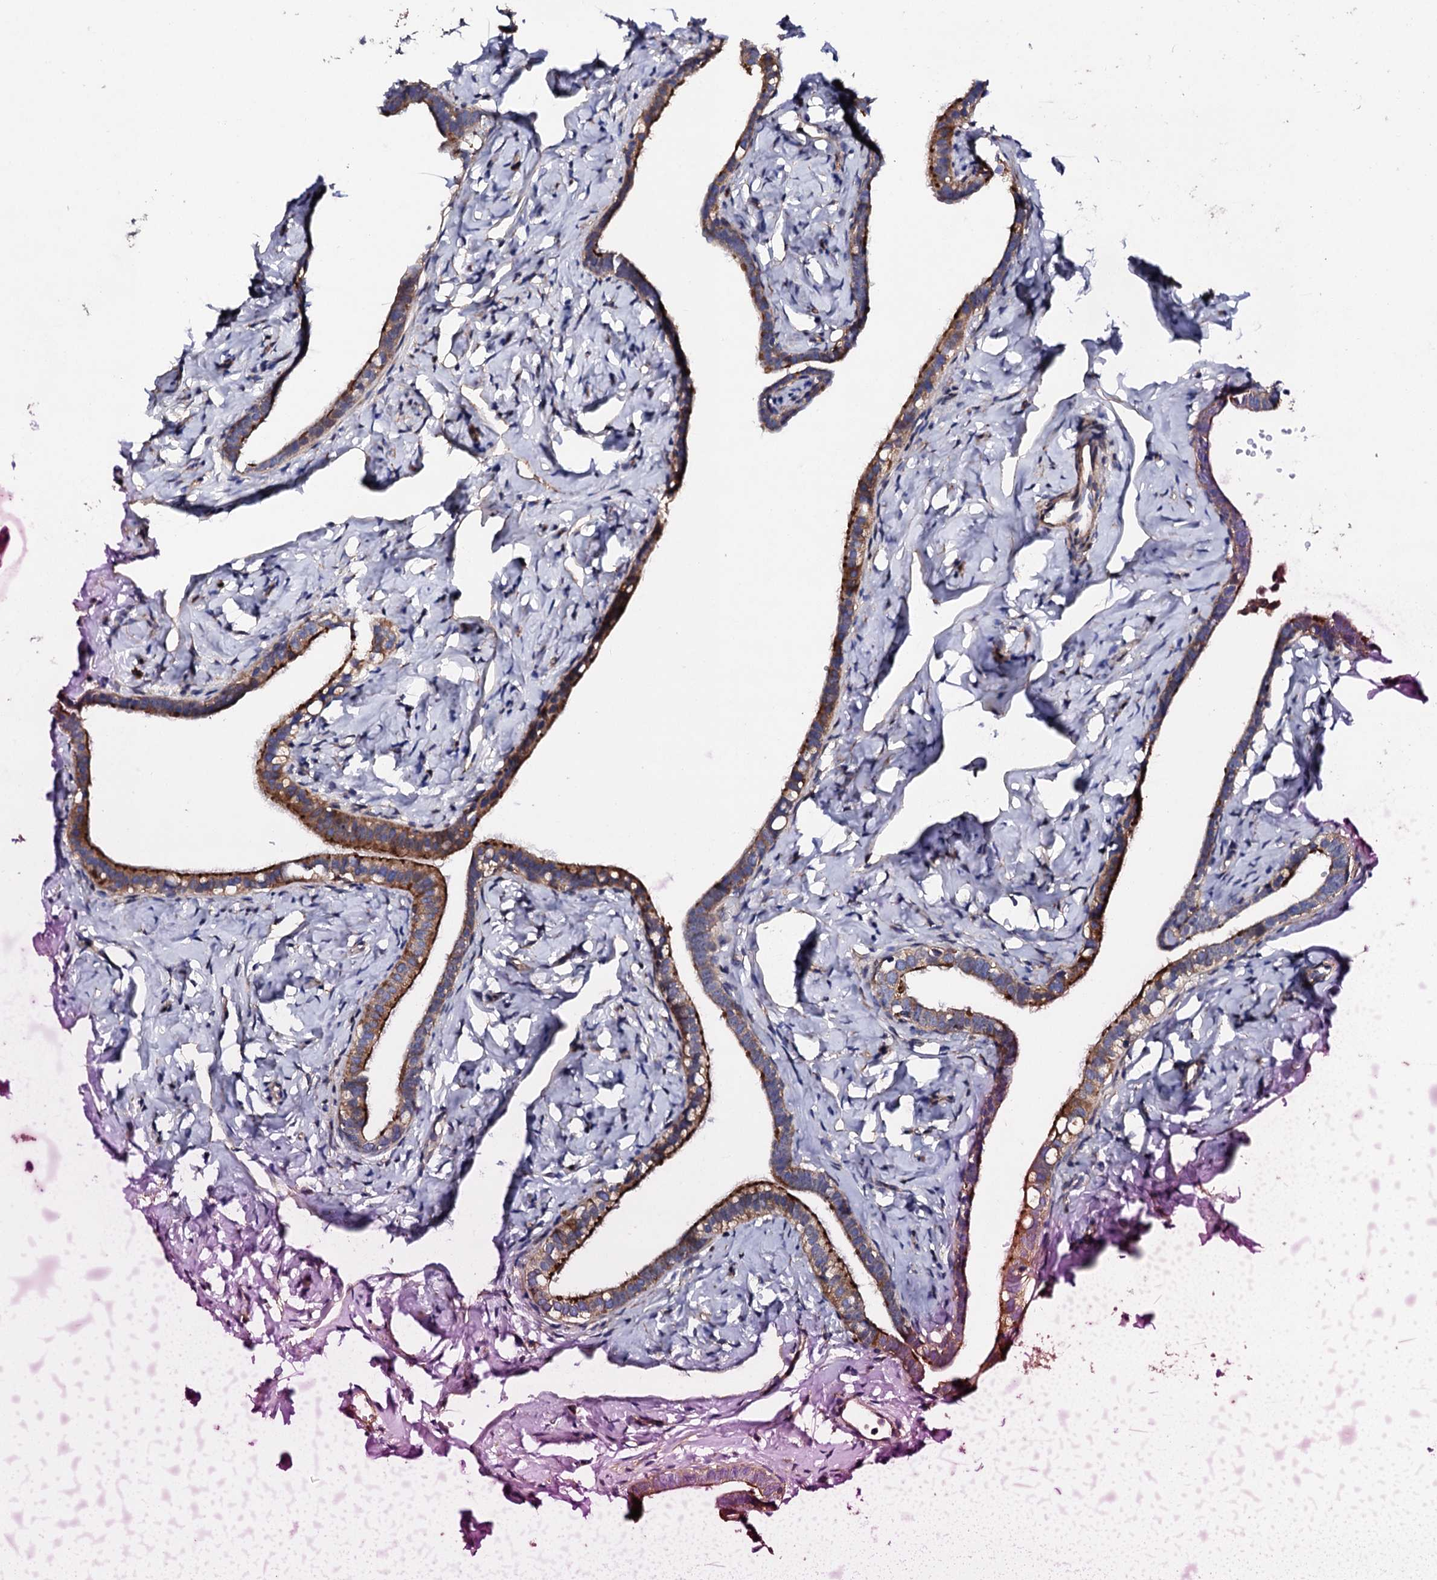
{"staining": {"intensity": "strong", "quantity": ">75%", "location": "cytoplasmic/membranous"}, "tissue": "fallopian tube", "cell_type": "Glandular cells", "image_type": "normal", "snomed": [{"axis": "morphology", "description": "Normal tissue, NOS"}, {"axis": "topography", "description": "Fallopian tube"}], "caption": "Human fallopian tube stained with a brown dye exhibits strong cytoplasmic/membranous positive expression in approximately >75% of glandular cells.", "gene": "LIPT2", "patient": {"sex": "female", "age": 66}}